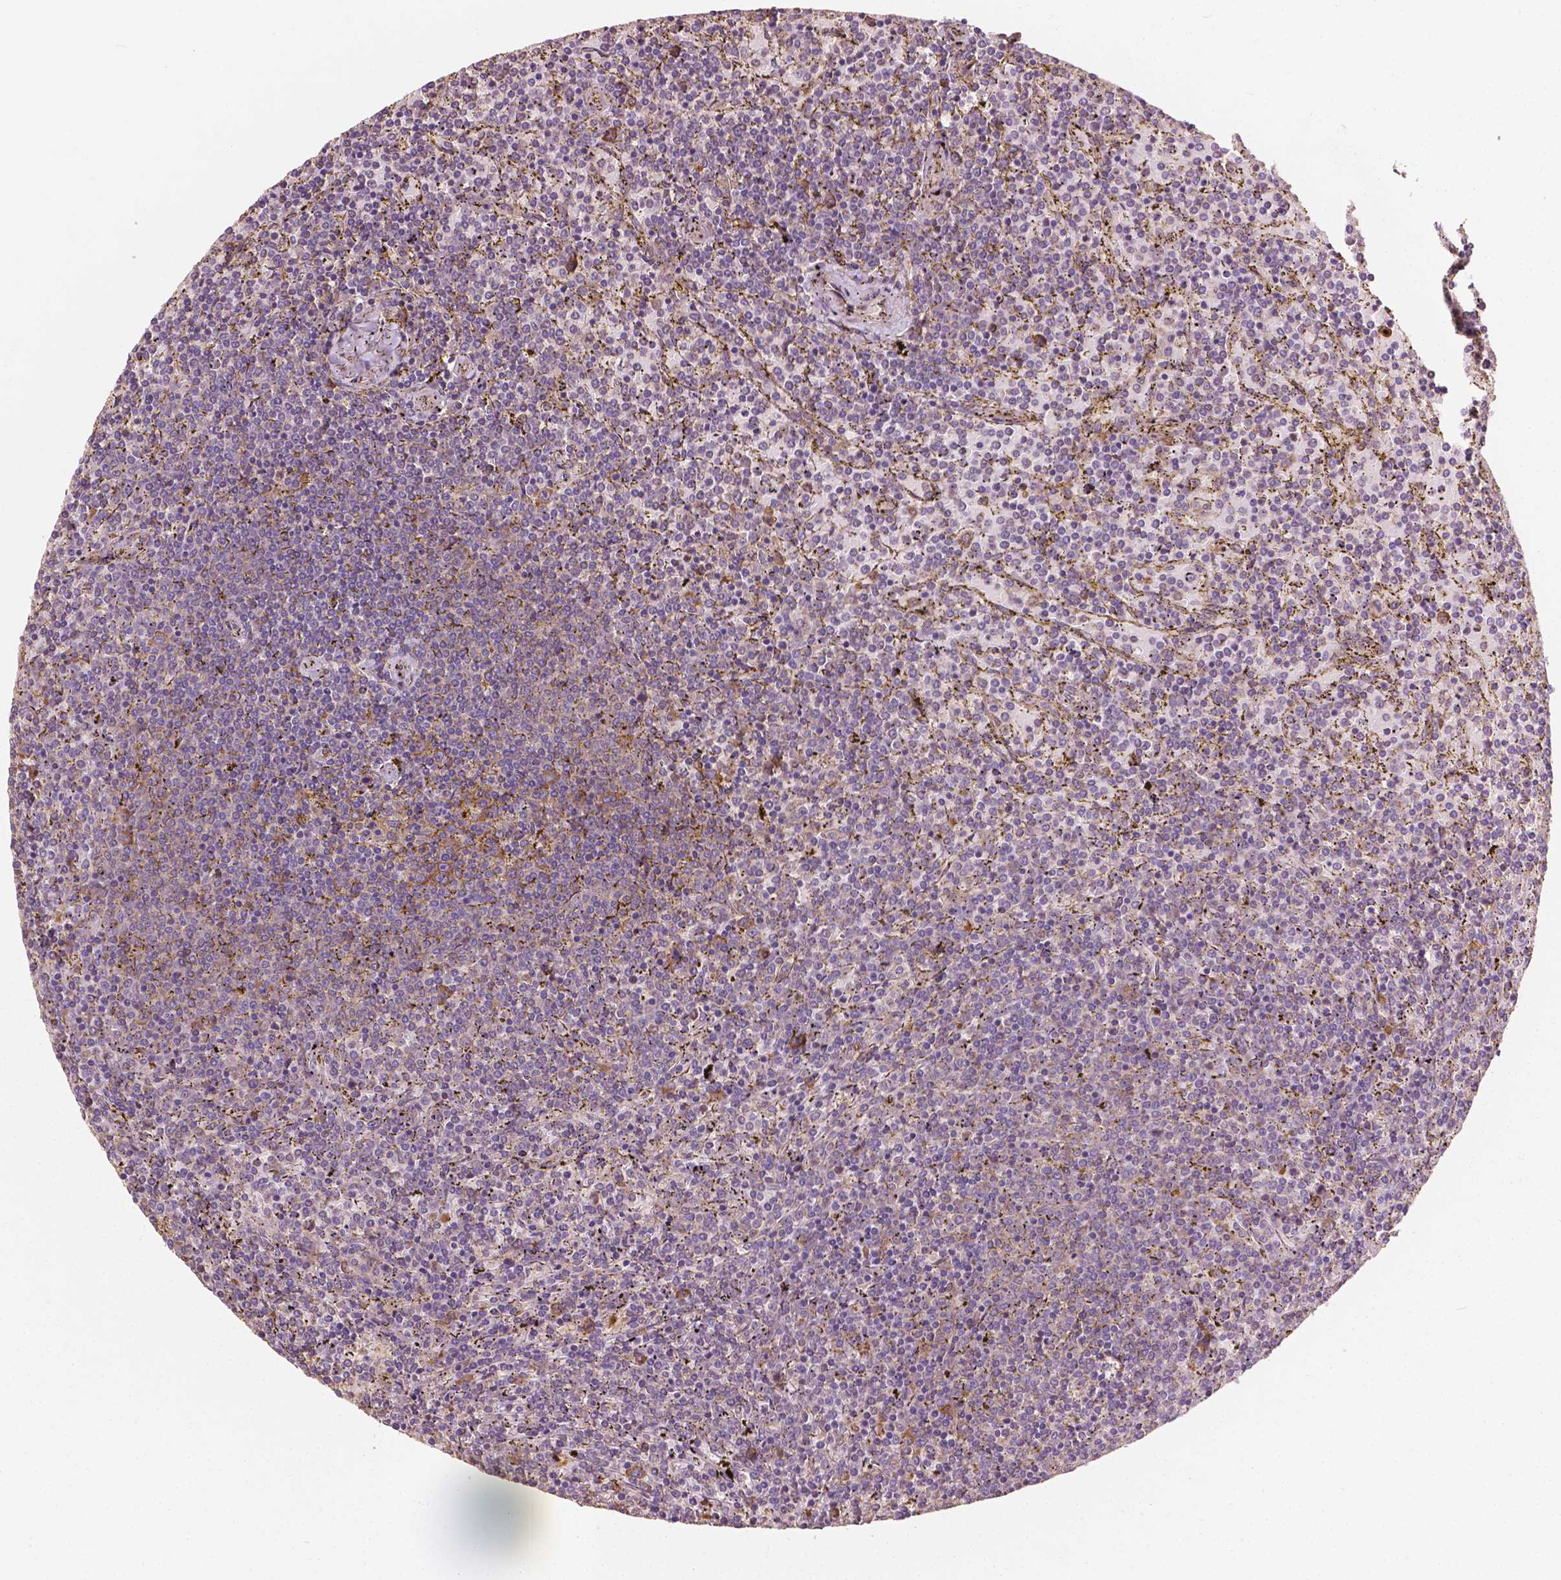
{"staining": {"intensity": "negative", "quantity": "none", "location": "none"}, "tissue": "lymphoma", "cell_type": "Tumor cells", "image_type": "cancer", "snomed": [{"axis": "morphology", "description": "Malignant lymphoma, non-Hodgkin's type, Low grade"}, {"axis": "topography", "description": "Spleen"}], "caption": "Immunohistochemistry histopathology image of lymphoma stained for a protein (brown), which shows no expression in tumor cells.", "gene": "G3BP1", "patient": {"sex": "female", "age": 77}}